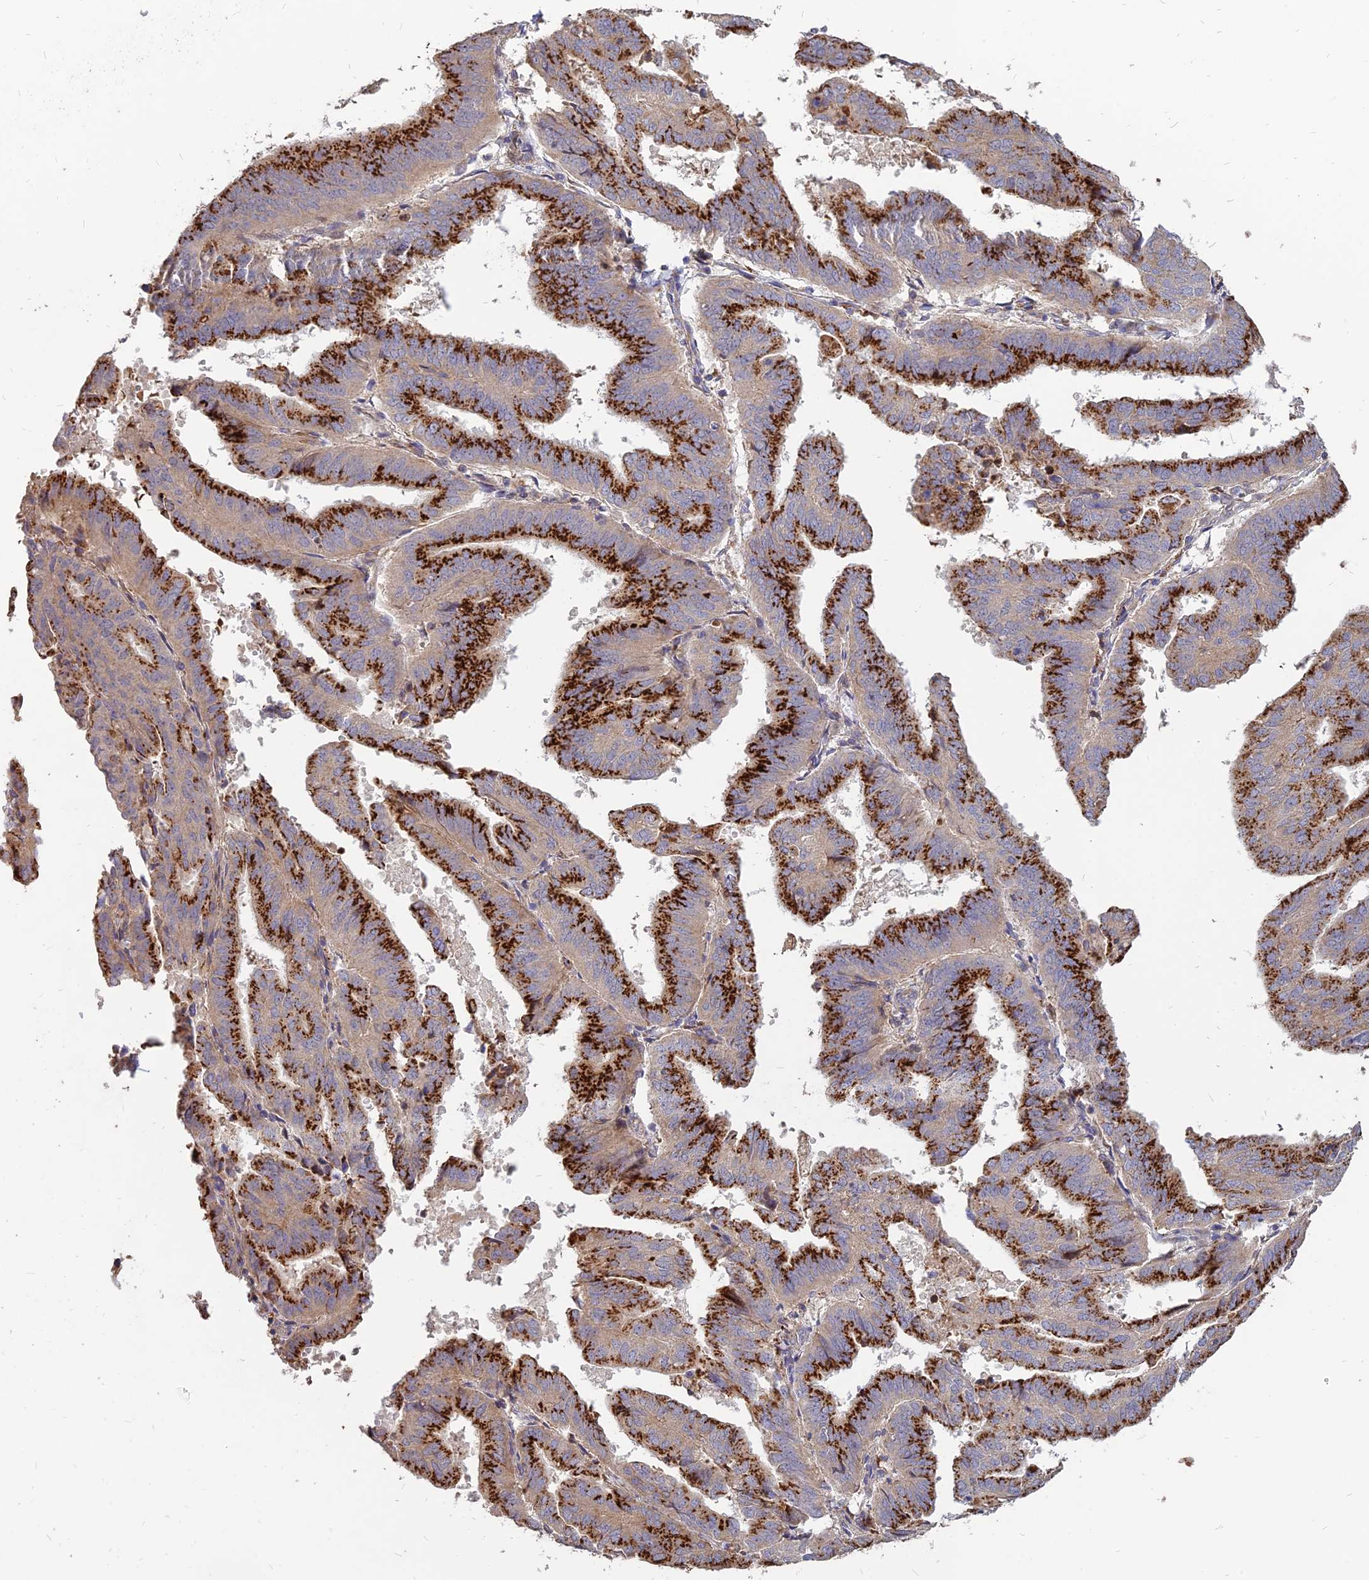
{"staining": {"intensity": "strong", "quantity": ">75%", "location": "cytoplasmic/membranous"}, "tissue": "endometrial cancer", "cell_type": "Tumor cells", "image_type": "cancer", "snomed": [{"axis": "morphology", "description": "Adenocarcinoma, NOS"}, {"axis": "topography", "description": "Uterus"}], "caption": "This photomicrograph demonstrates endometrial cancer (adenocarcinoma) stained with immunohistochemistry to label a protein in brown. The cytoplasmic/membranous of tumor cells show strong positivity for the protein. Nuclei are counter-stained blue.", "gene": "ST3GAL6", "patient": {"sex": "female", "age": 77}}